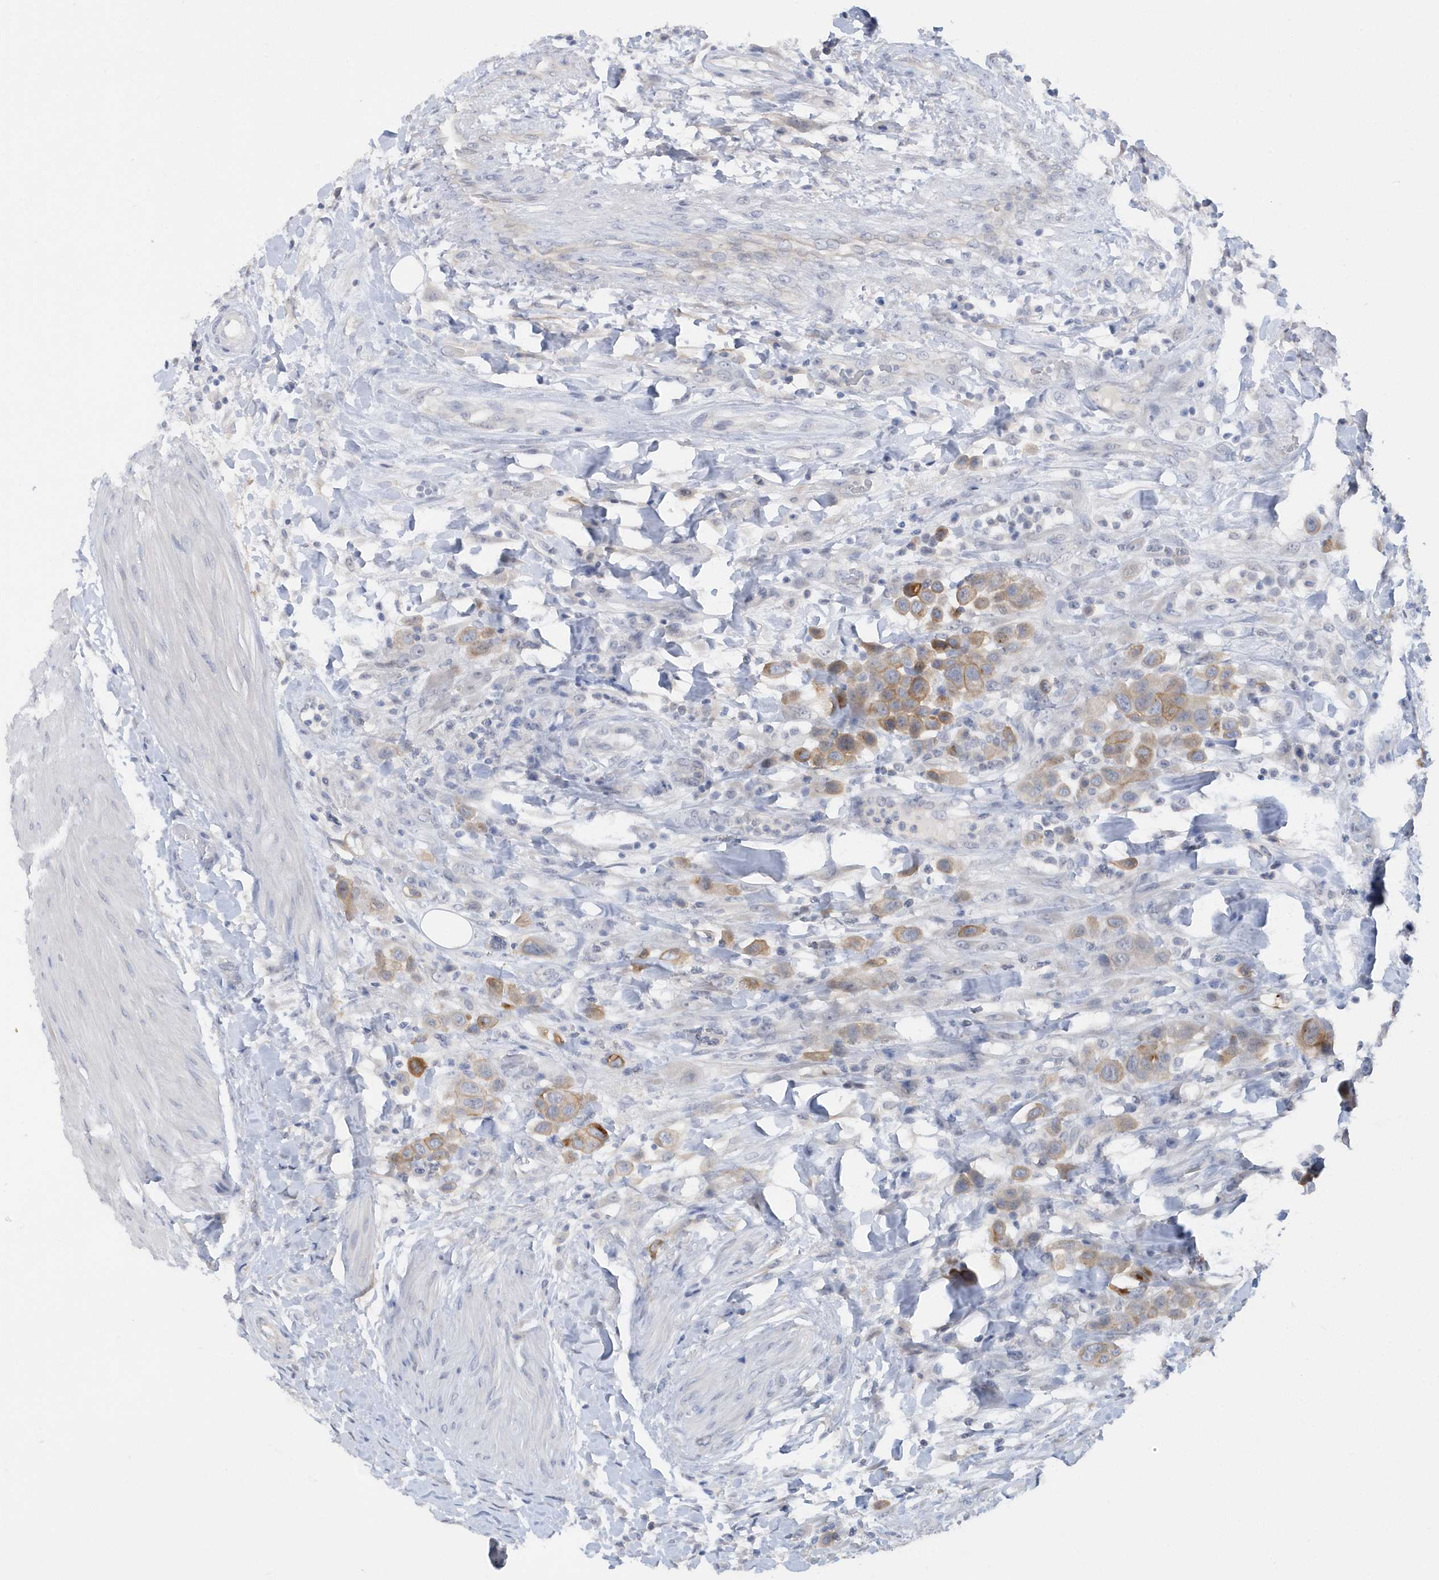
{"staining": {"intensity": "moderate", "quantity": "25%-75%", "location": "cytoplasmic/membranous"}, "tissue": "urothelial cancer", "cell_type": "Tumor cells", "image_type": "cancer", "snomed": [{"axis": "morphology", "description": "Urothelial carcinoma, High grade"}, {"axis": "topography", "description": "Urinary bladder"}], "caption": "Immunohistochemical staining of urothelial carcinoma (high-grade) displays moderate cytoplasmic/membranous protein positivity in approximately 25%-75% of tumor cells.", "gene": "RPE", "patient": {"sex": "male", "age": 50}}